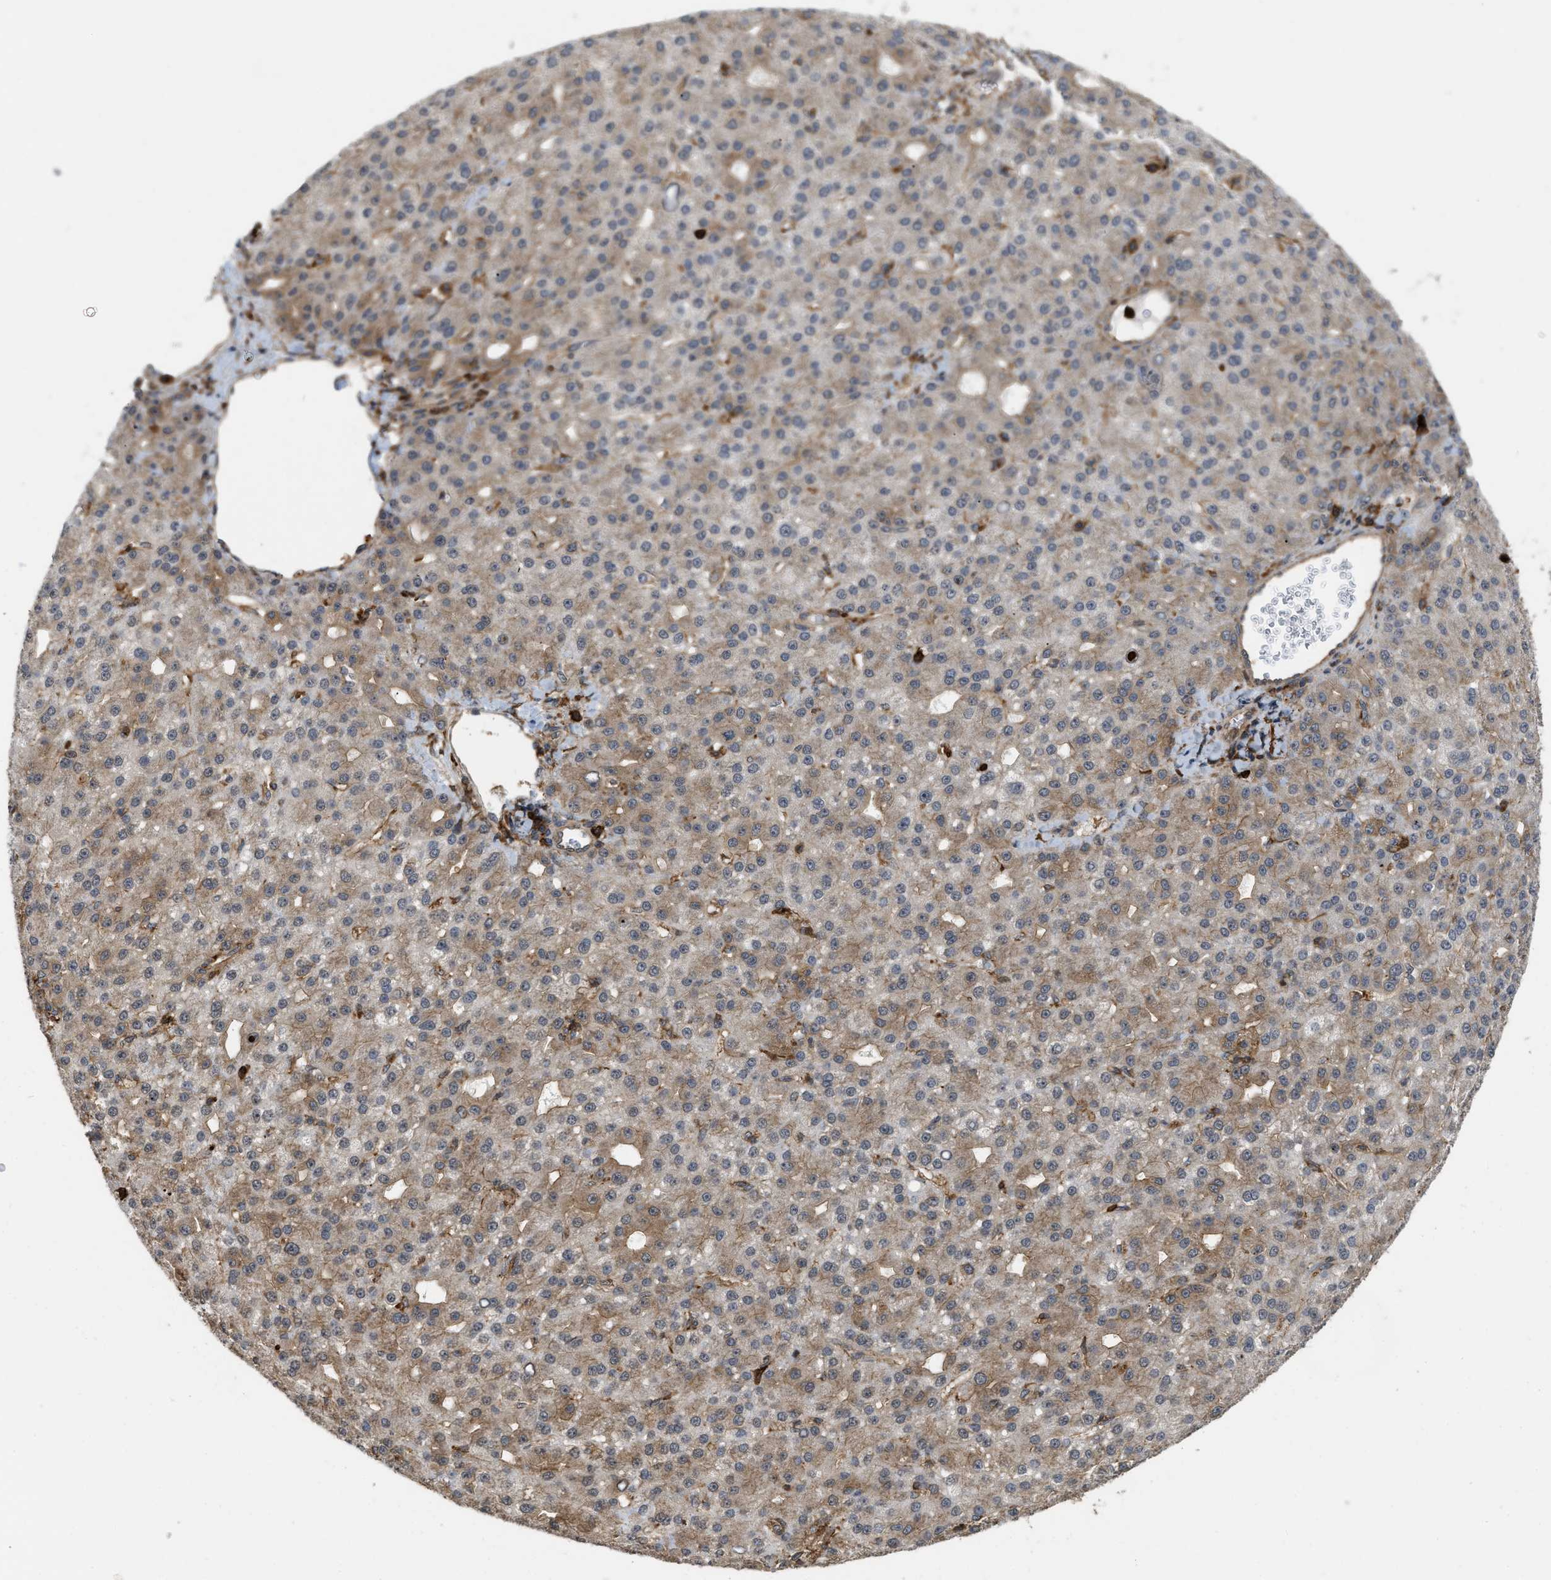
{"staining": {"intensity": "moderate", "quantity": "25%-75%", "location": "cytoplasmic/membranous"}, "tissue": "liver cancer", "cell_type": "Tumor cells", "image_type": "cancer", "snomed": [{"axis": "morphology", "description": "Carcinoma, Hepatocellular, NOS"}, {"axis": "topography", "description": "Liver"}], "caption": "The immunohistochemical stain highlights moderate cytoplasmic/membranous staining in tumor cells of liver cancer tissue.", "gene": "IQCE", "patient": {"sex": "male", "age": 67}}